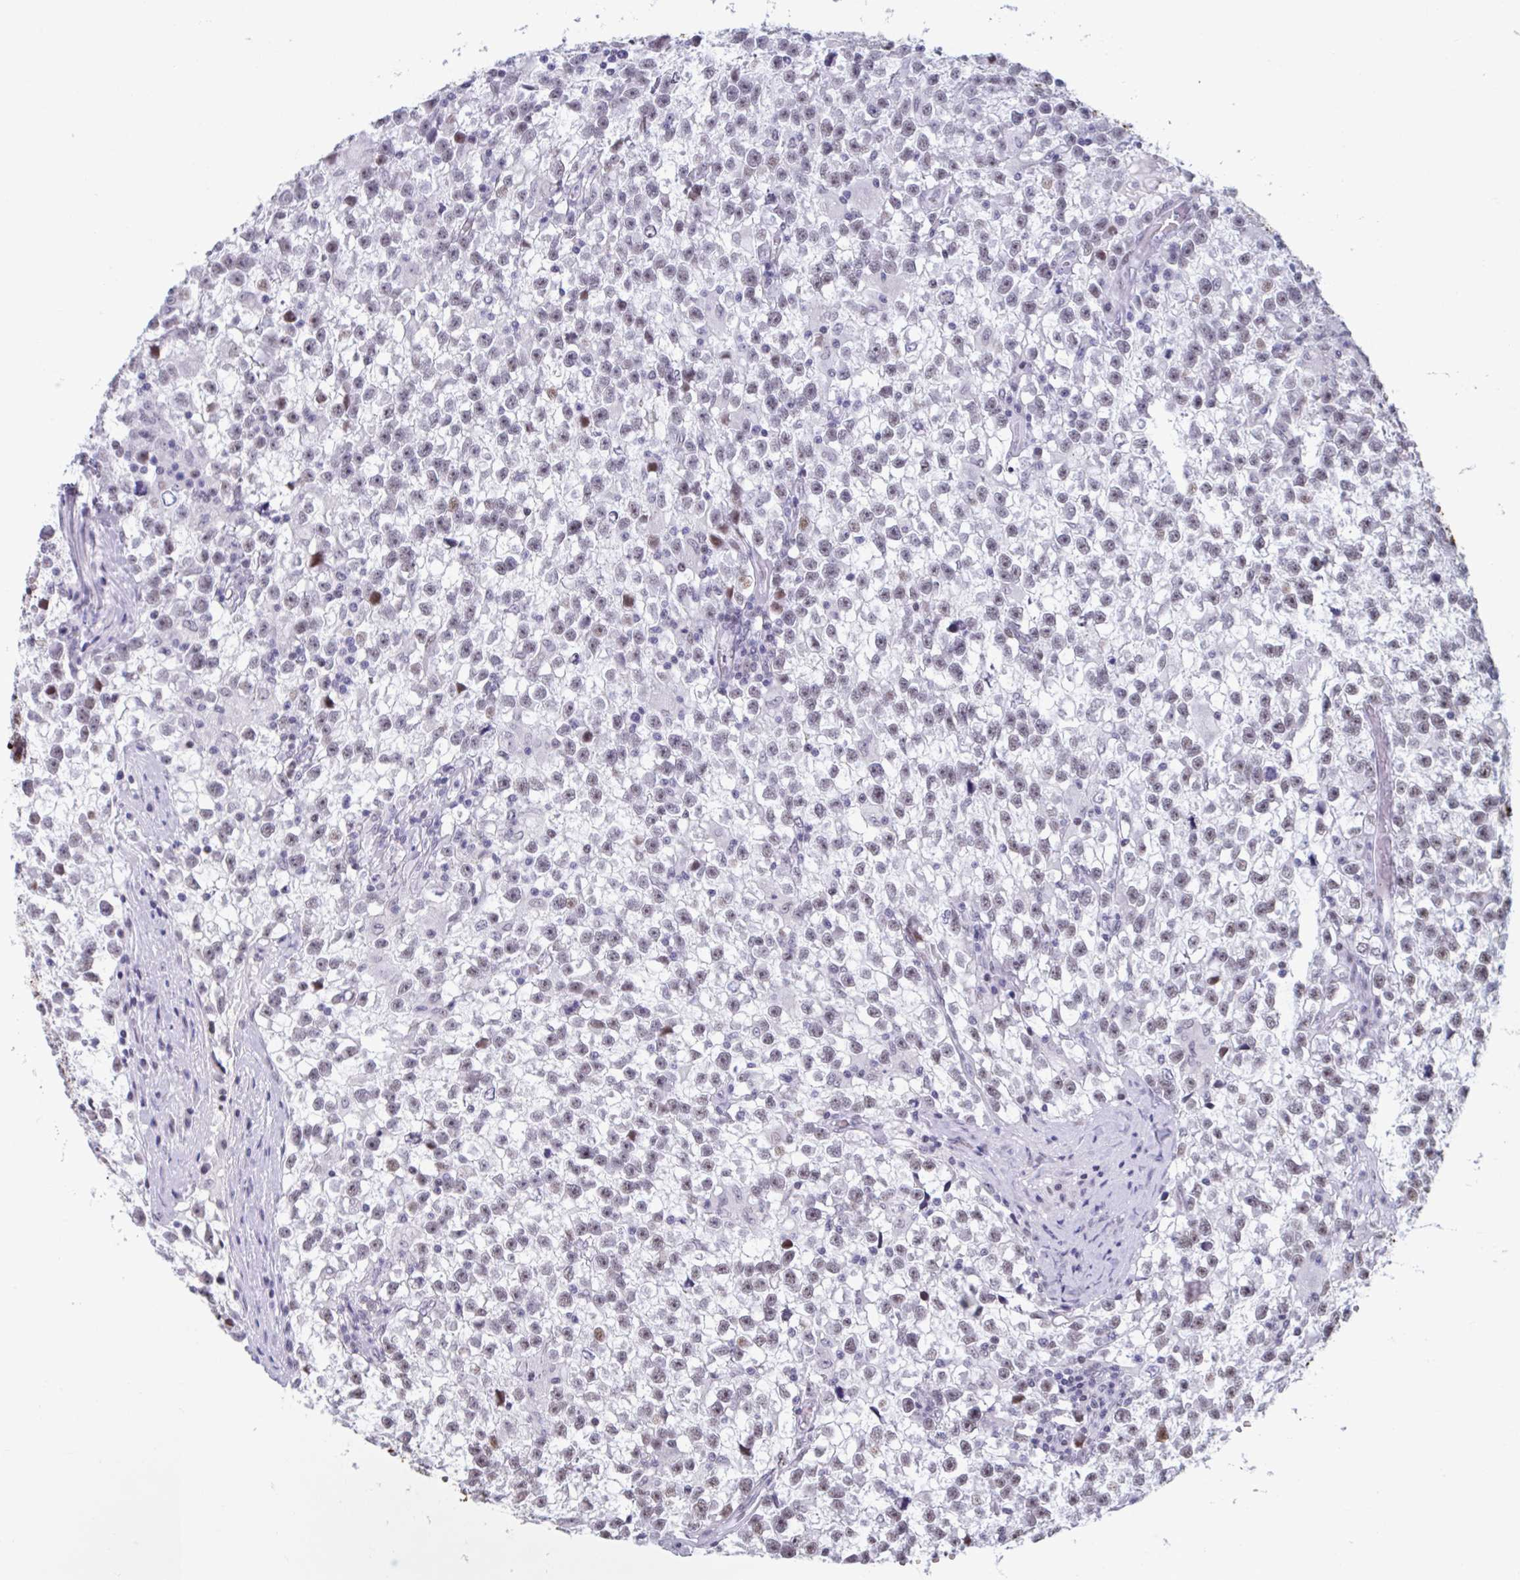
{"staining": {"intensity": "weak", "quantity": "25%-75%", "location": "nuclear"}, "tissue": "testis cancer", "cell_type": "Tumor cells", "image_type": "cancer", "snomed": [{"axis": "morphology", "description": "Seminoma, NOS"}, {"axis": "topography", "description": "Testis"}], "caption": "Testis cancer (seminoma) was stained to show a protein in brown. There is low levels of weak nuclear positivity in approximately 25%-75% of tumor cells.", "gene": "HSD17B6", "patient": {"sex": "male", "age": 31}}